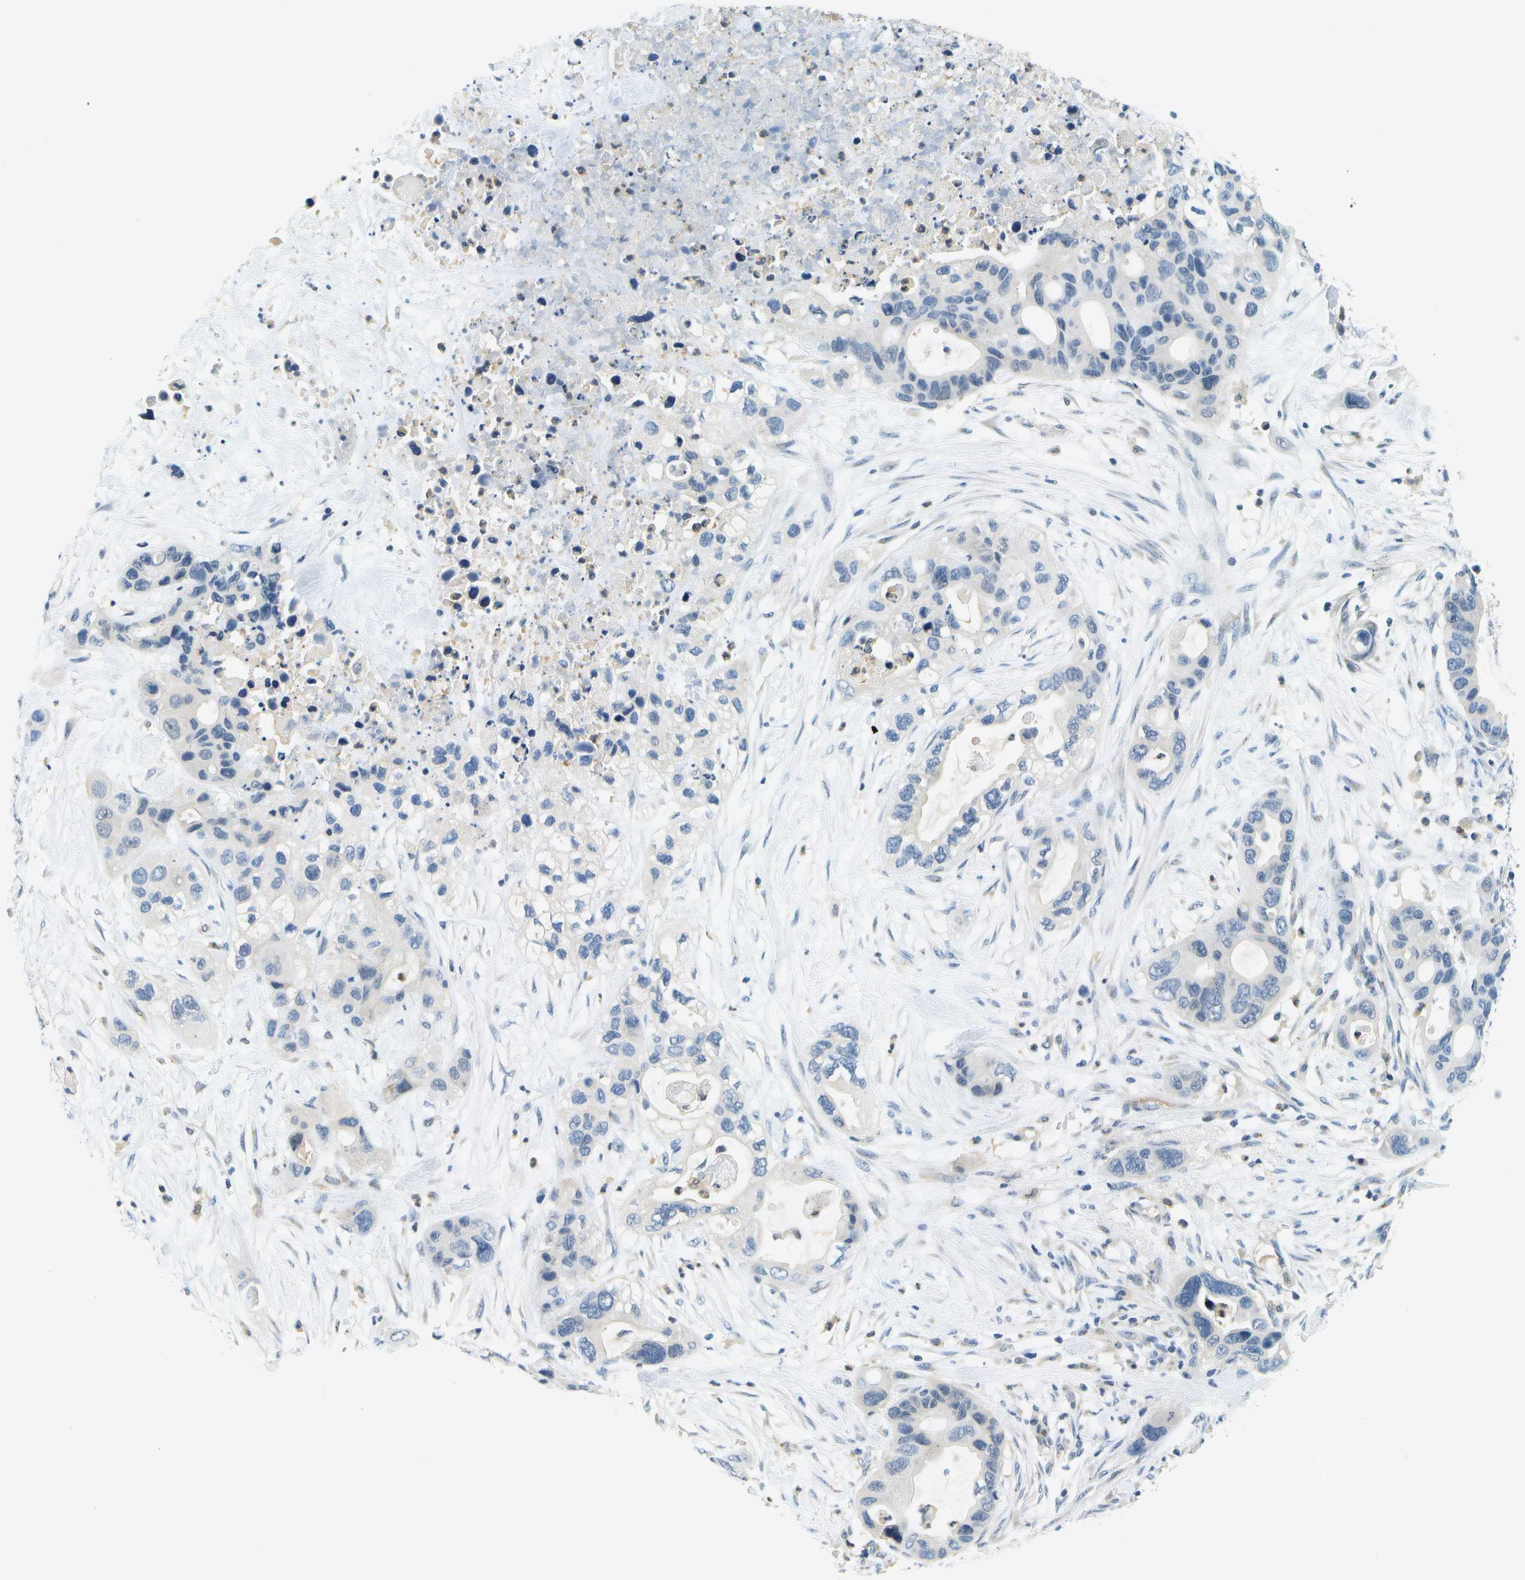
{"staining": {"intensity": "weak", "quantity": "<25%", "location": "cytoplasmic/membranous"}, "tissue": "pancreatic cancer", "cell_type": "Tumor cells", "image_type": "cancer", "snomed": [{"axis": "morphology", "description": "Adenocarcinoma, NOS"}, {"axis": "topography", "description": "Pancreas"}], "caption": "Tumor cells are negative for brown protein staining in pancreatic cancer (adenocarcinoma).", "gene": "RASGRP2", "patient": {"sex": "female", "age": 71}}